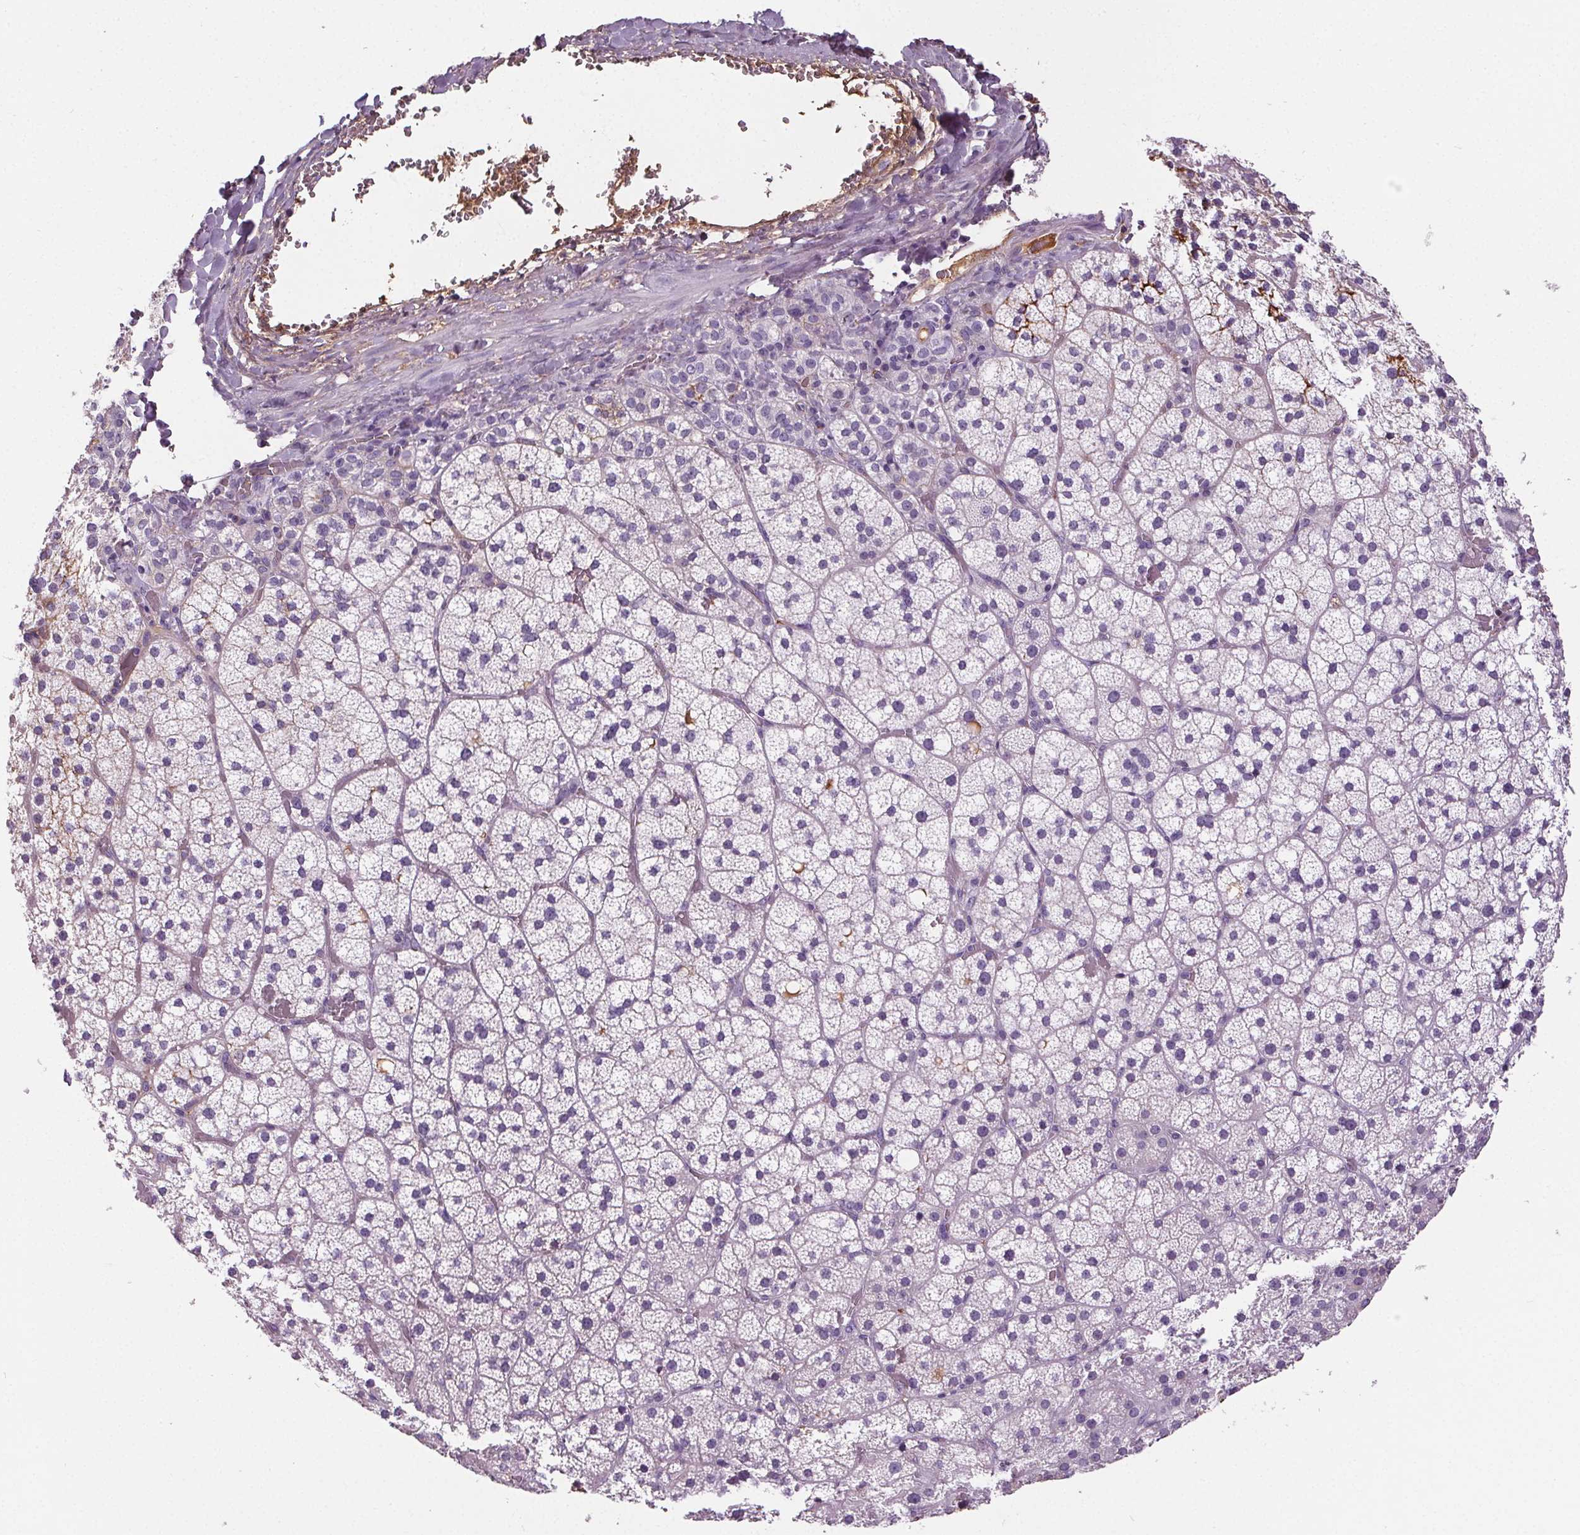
{"staining": {"intensity": "negative", "quantity": "none", "location": "none"}, "tissue": "adrenal gland", "cell_type": "Glandular cells", "image_type": "normal", "snomed": [{"axis": "morphology", "description": "Normal tissue, NOS"}, {"axis": "topography", "description": "Adrenal gland"}], "caption": "Immunohistochemical staining of benign human adrenal gland exhibits no significant positivity in glandular cells.", "gene": "CD5L", "patient": {"sex": "male", "age": 53}}